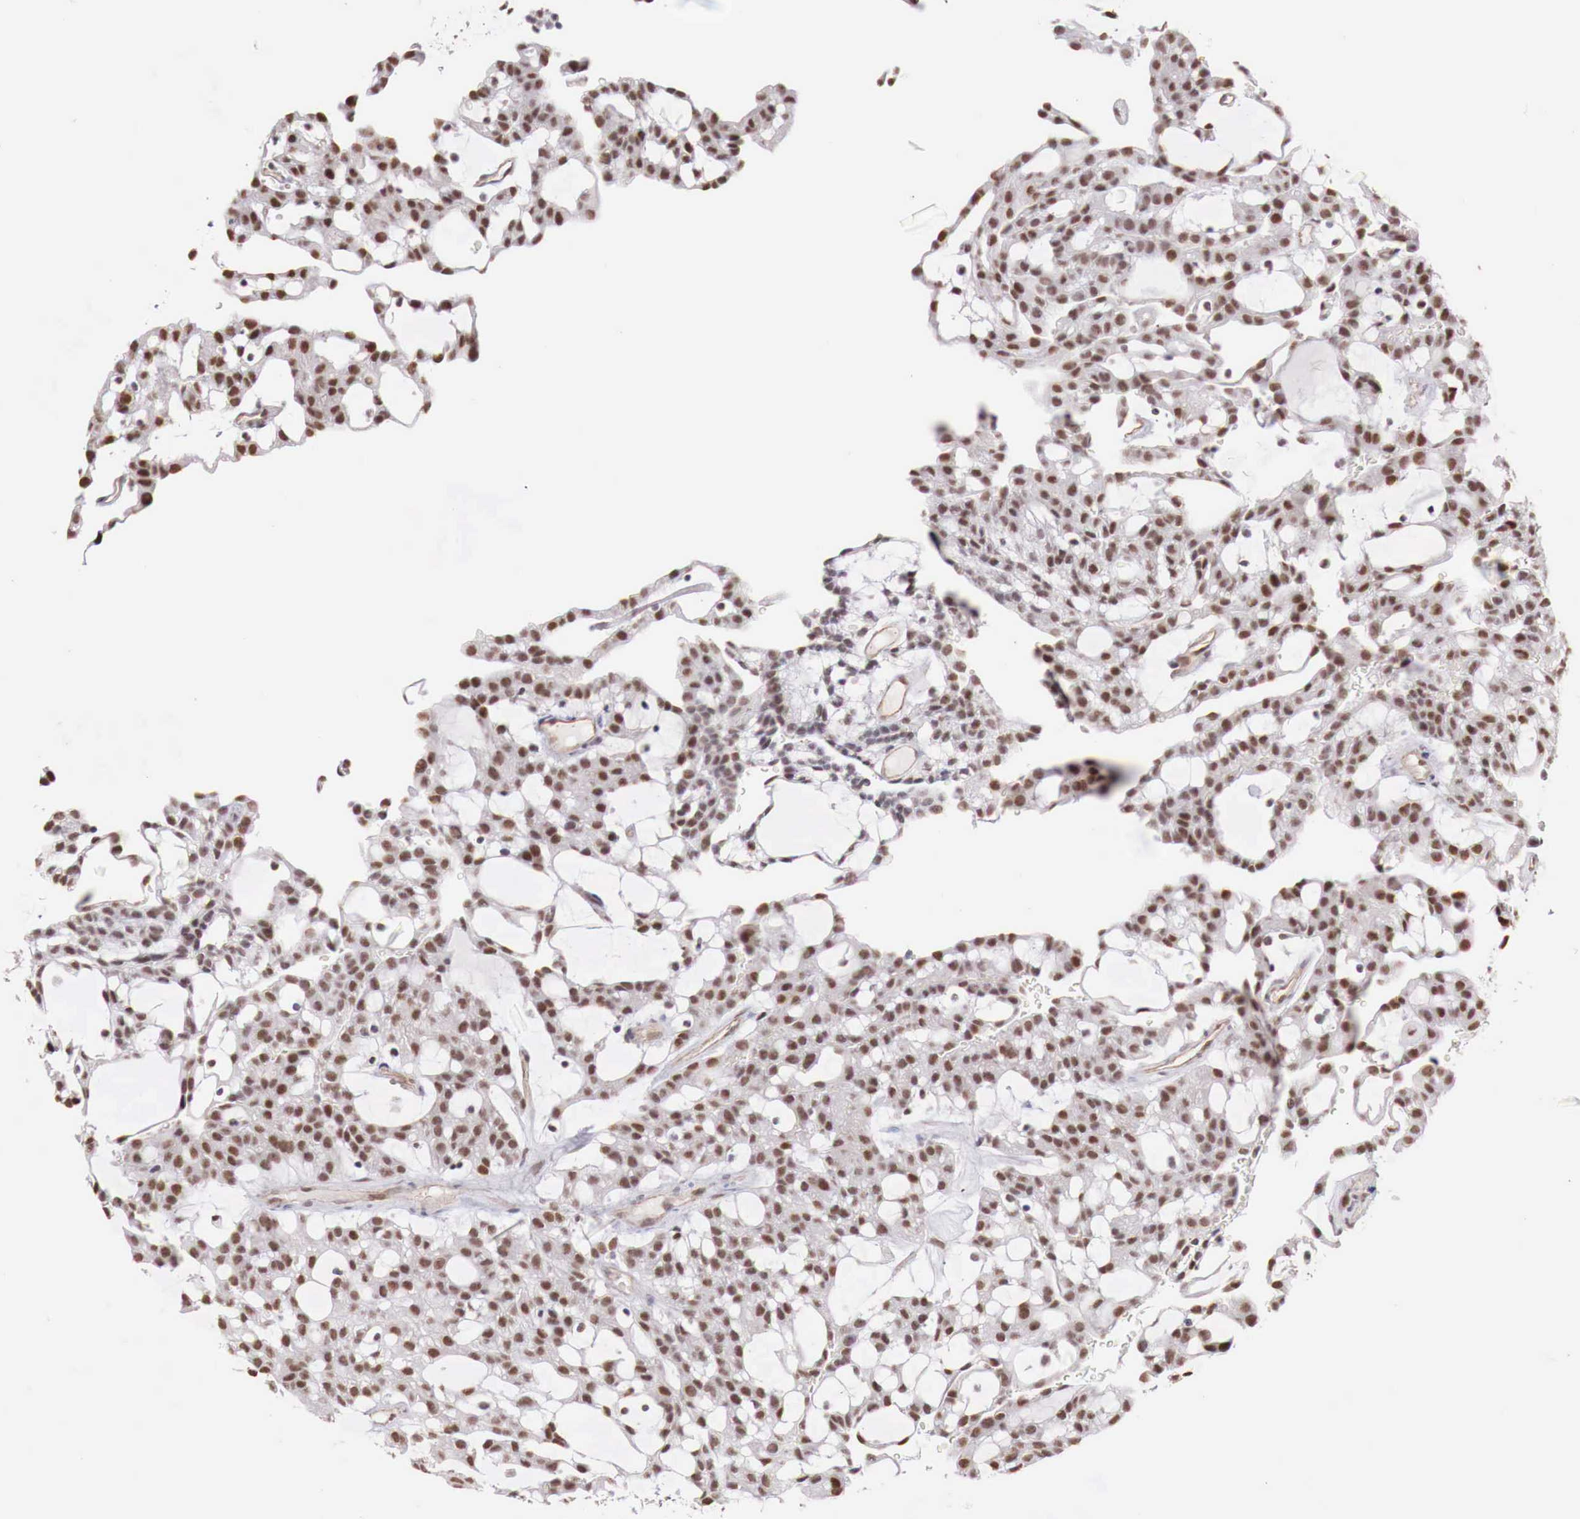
{"staining": {"intensity": "strong", "quantity": "25%-75%", "location": "nuclear"}, "tissue": "renal cancer", "cell_type": "Tumor cells", "image_type": "cancer", "snomed": [{"axis": "morphology", "description": "Adenocarcinoma, NOS"}, {"axis": "topography", "description": "Kidney"}], "caption": "IHC histopathology image of neoplastic tissue: adenocarcinoma (renal) stained using immunohistochemistry demonstrates high levels of strong protein expression localized specifically in the nuclear of tumor cells, appearing as a nuclear brown color.", "gene": "FOXP2", "patient": {"sex": "male", "age": 63}}